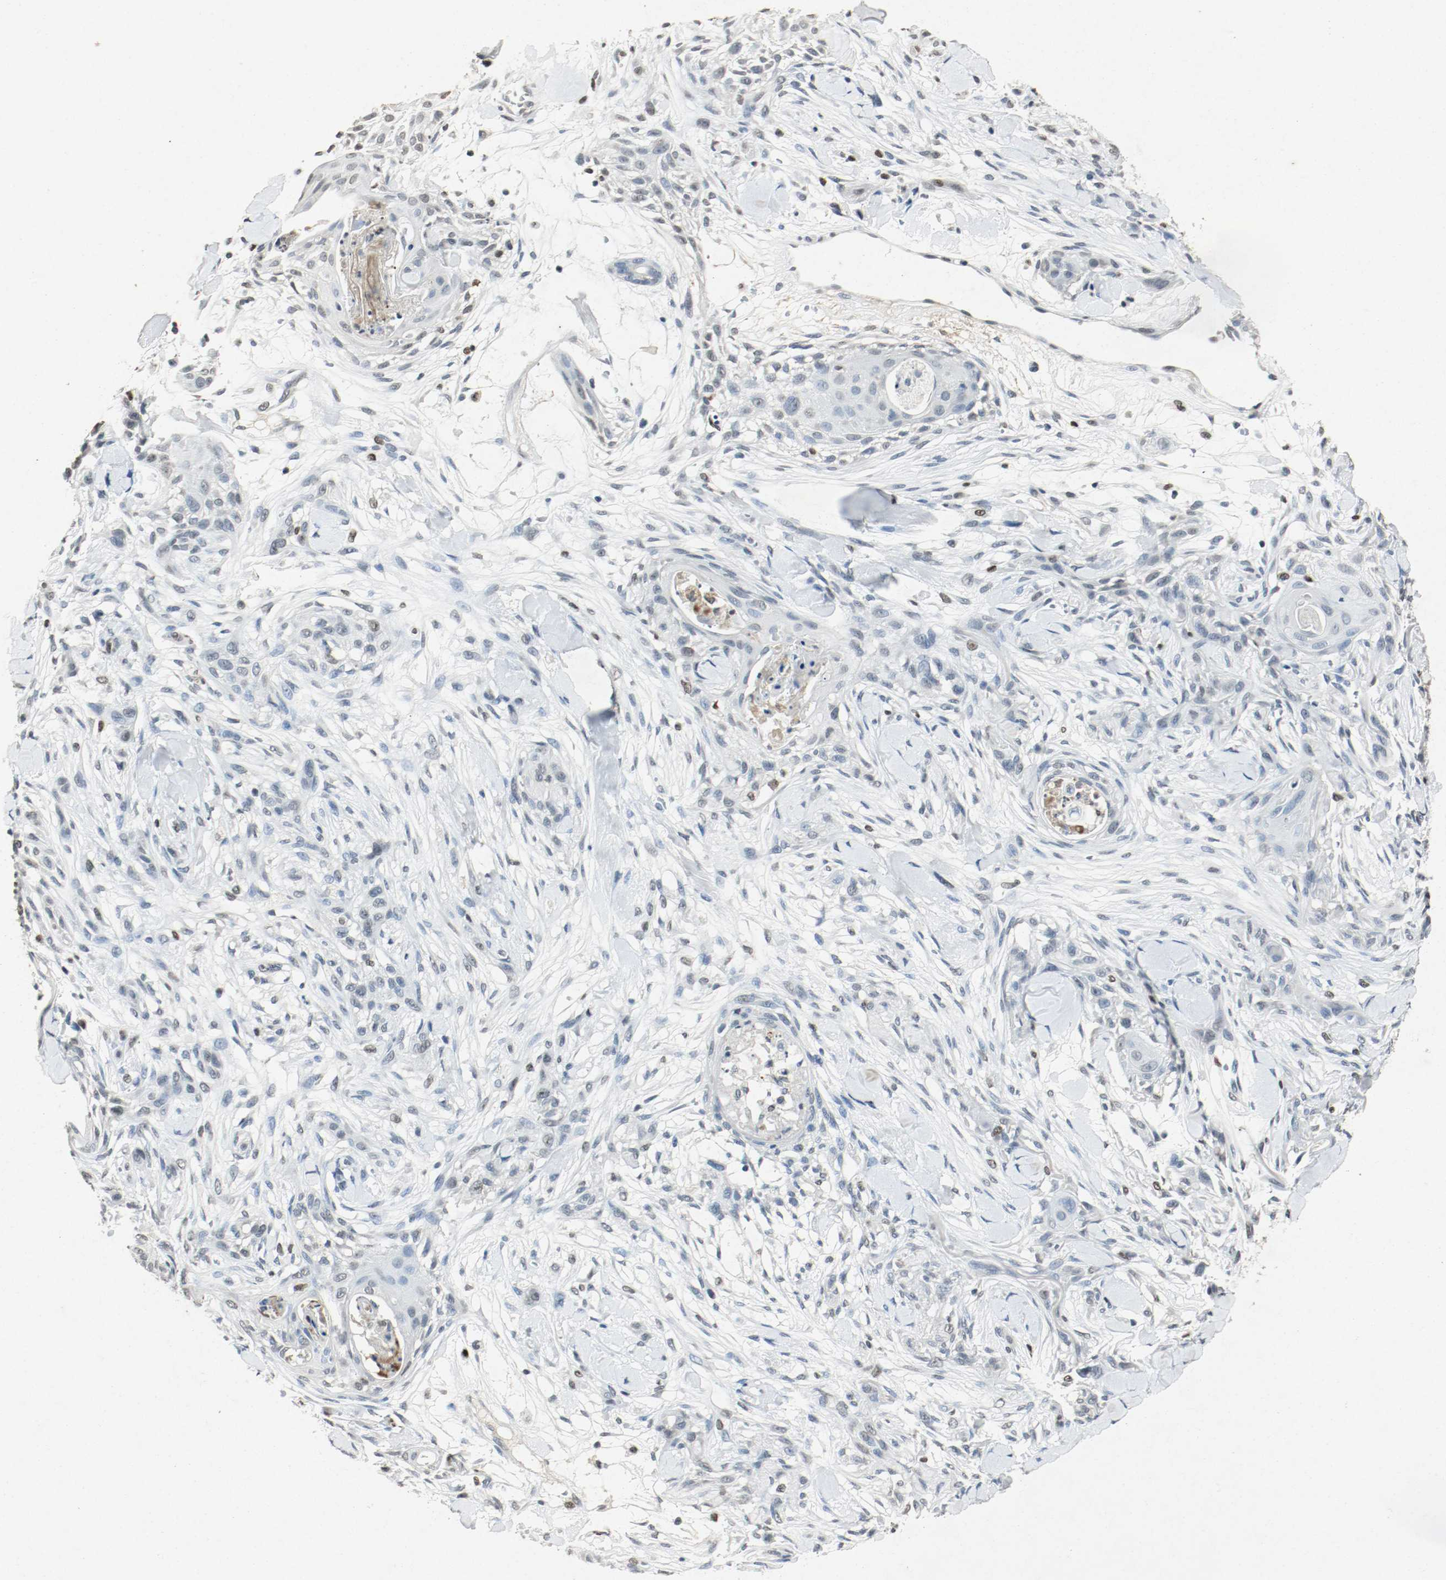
{"staining": {"intensity": "weak", "quantity": "<25%", "location": "nuclear"}, "tissue": "skin cancer", "cell_type": "Tumor cells", "image_type": "cancer", "snomed": [{"axis": "morphology", "description": "Squamous cell carcinoma, NOS"}, {"axis": "topography", "description": "Skin"}], "caption": "Immunohistochemistry (IHC) histopathology image of neoplastic tissue: human skin cancer stained with DAB (3,3'-diaminobenzidine) exhibits no significant protein staining in tumor cells. (Immunohistochemistry (IHC), brightfield microscopy, high magnification).", "gene": "DNMT1", "patient": {"sex": "female", "age": 59}}